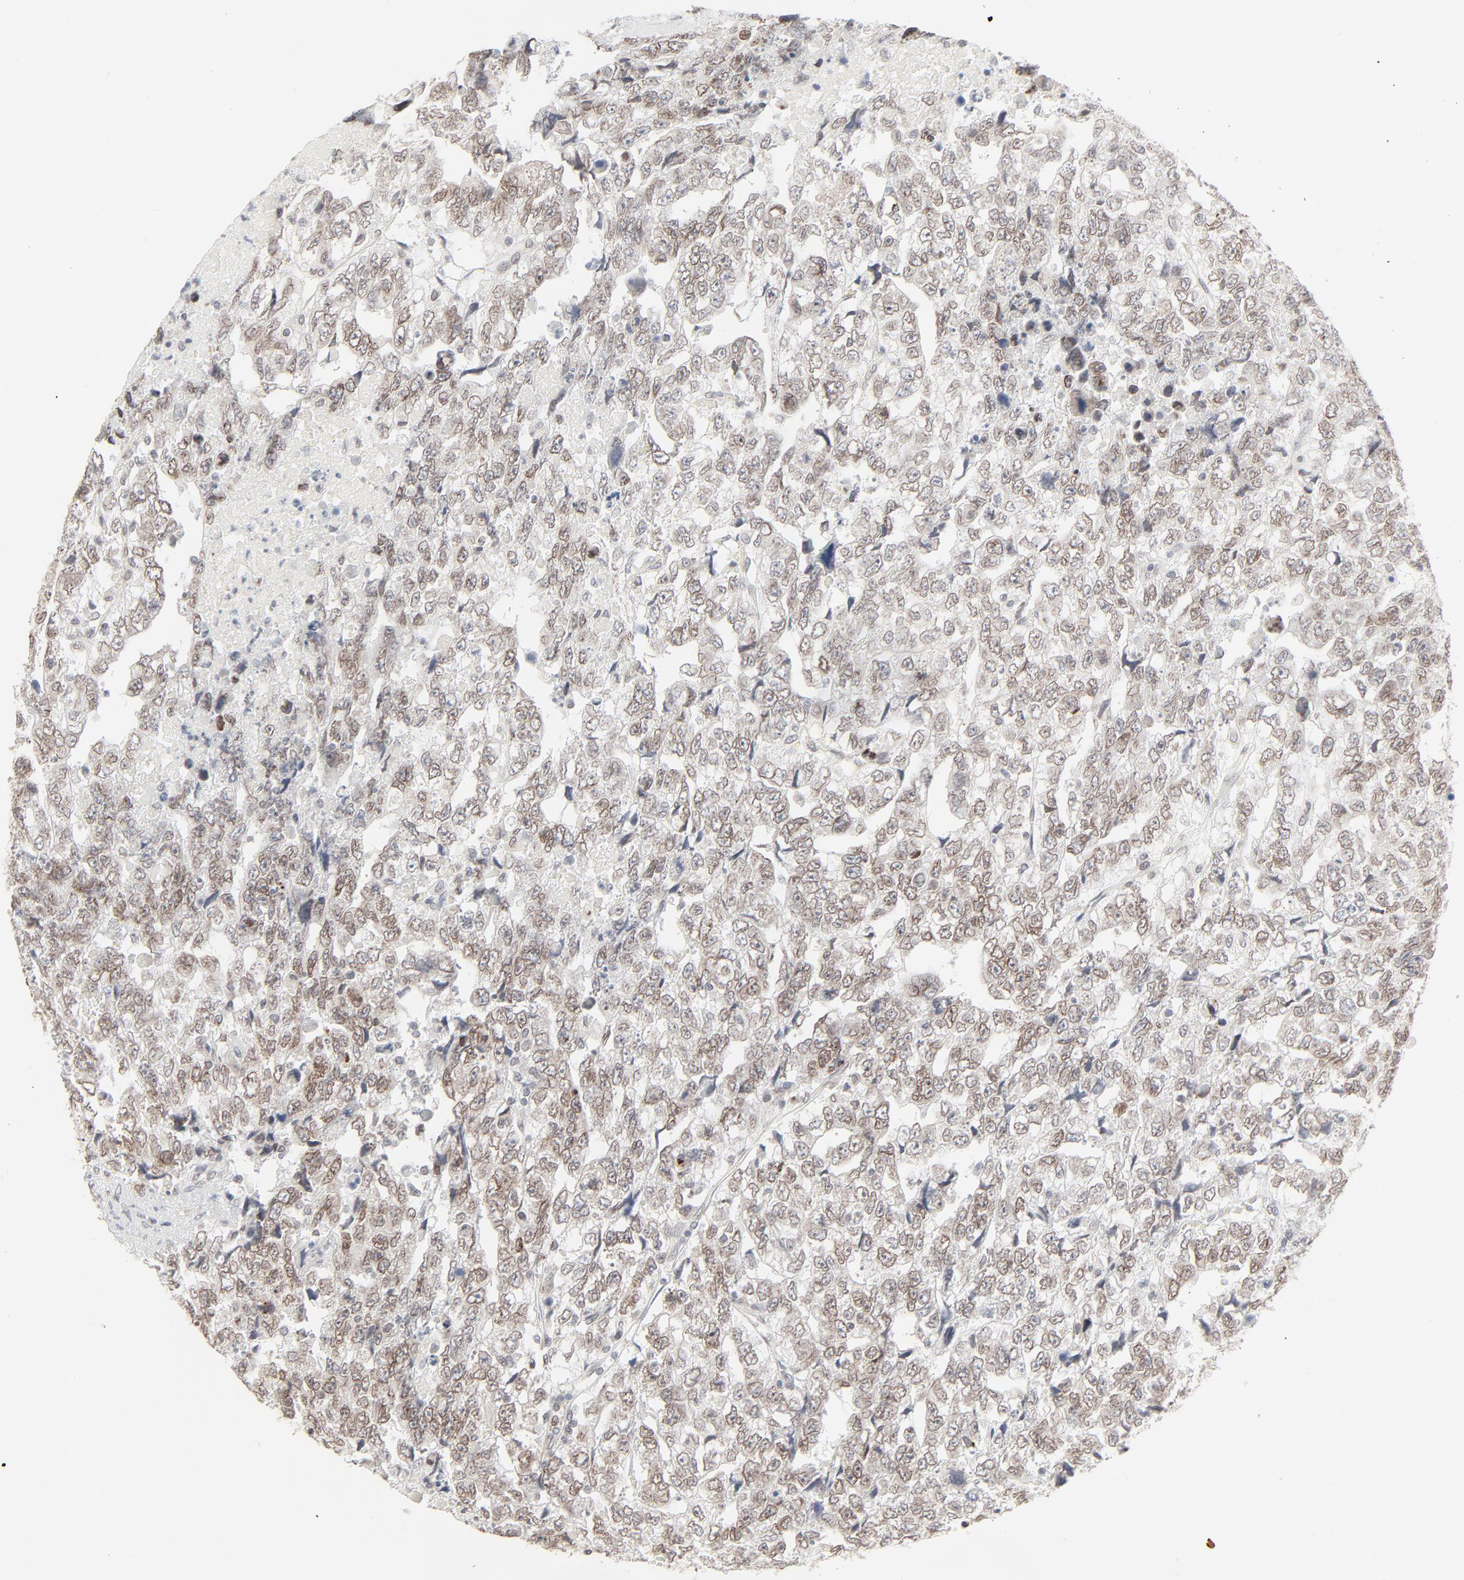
{"staining": {"intensity": "weak", "quantity": "25%-75%", "location": "cytoplasmic/membranous,nuclear"}, "tissue": "testis cancer", "cell_type": "Tumor cells", "image_type": "cancer", "snomed": [{"axis": "morphology", "description": "Carcinoma, Embryonal, NOS"}, {"axis": "topography", "description": "Testis"}], "caption": "The histopathology image shows a brown stain indicating the presence of a protein in the cytoplasmic/membranous and nuclear of tumor cells in testis embryonal carcinoma. (brown staining indicates protein expression, while blue staining denotes nuclei).", "gene": "MAD1L1", "patient": {"sex": "male", "age": 36}}